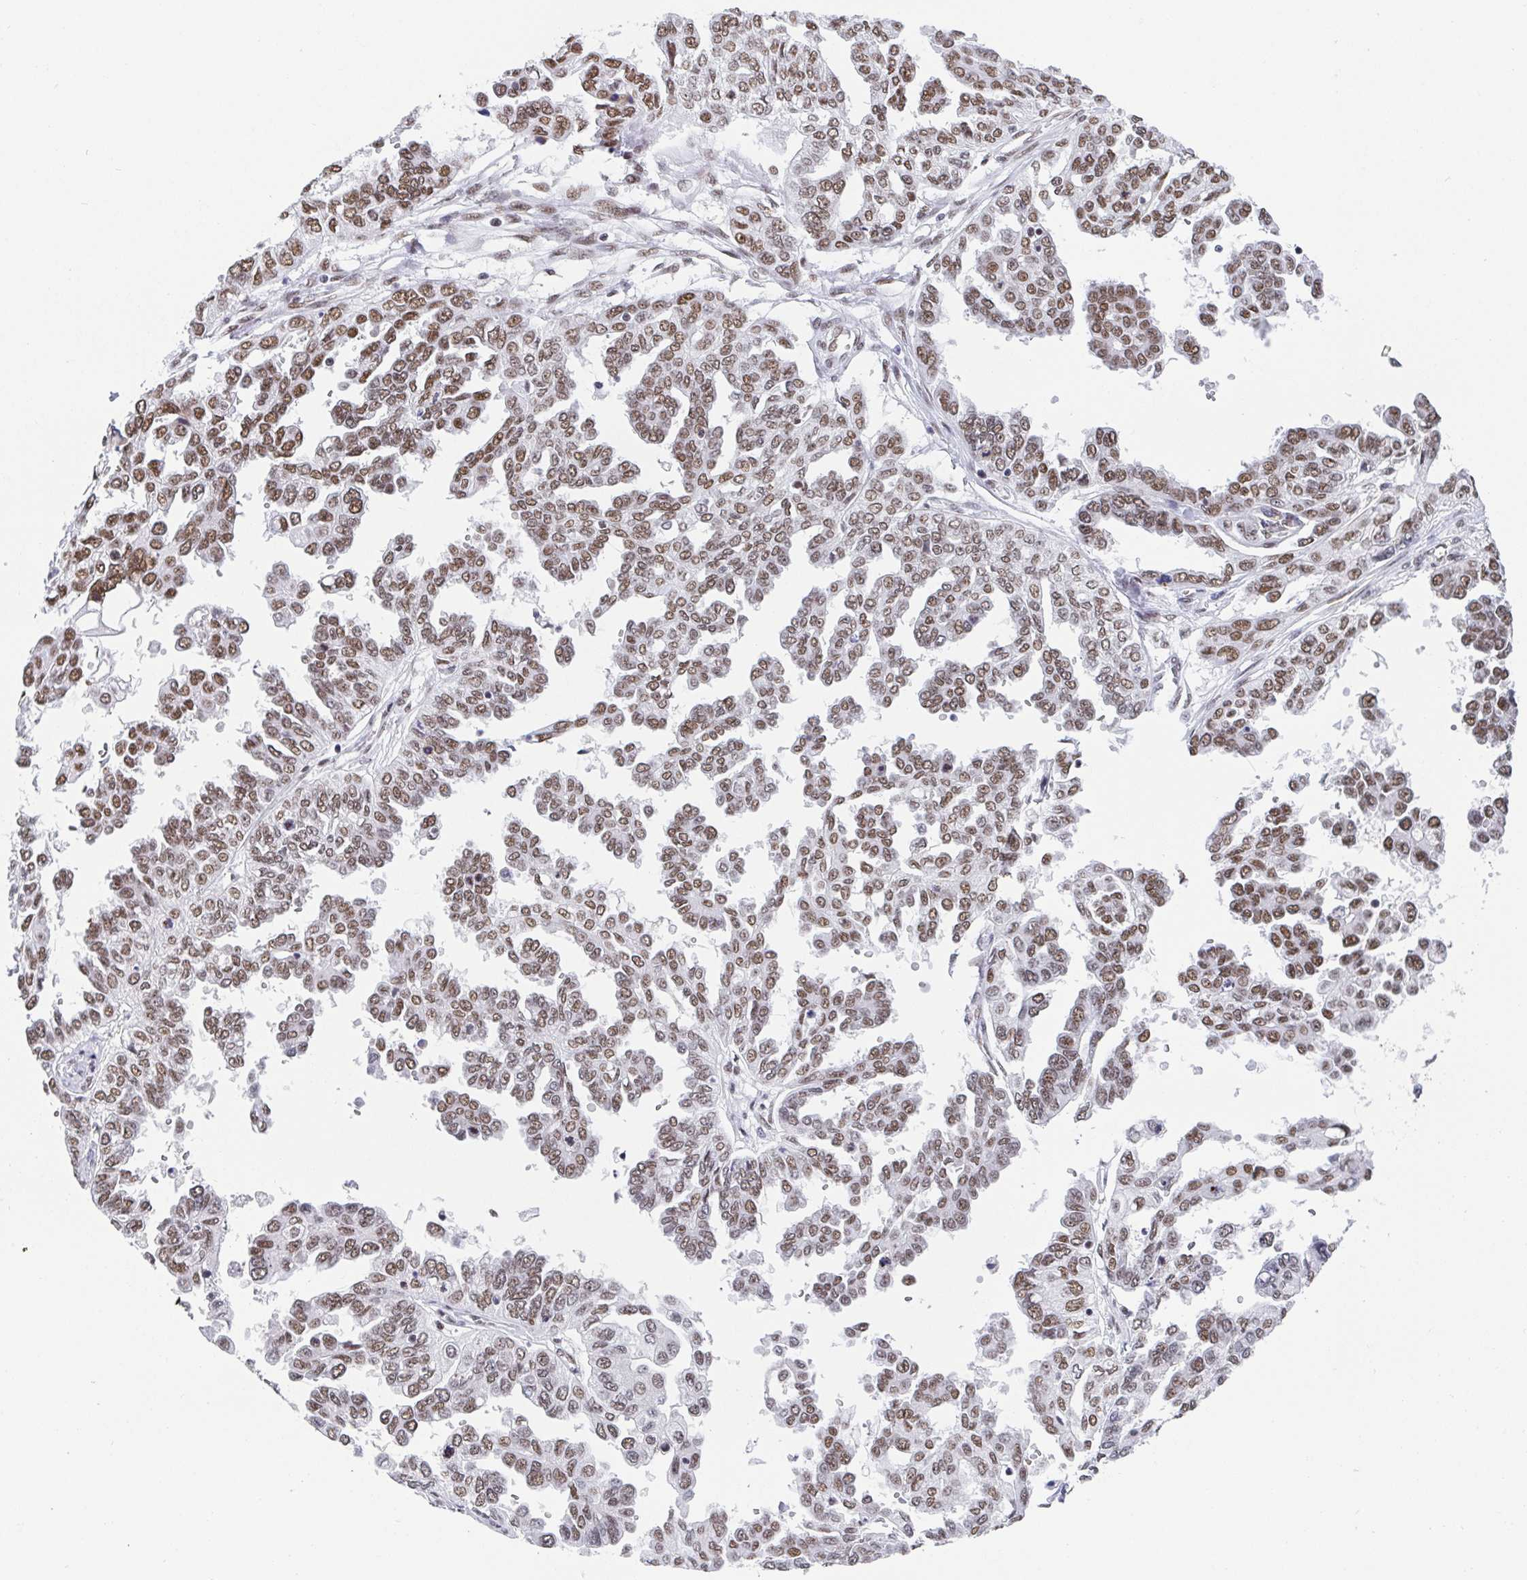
{"staining": {"intensity": "moderate", "quantity": ">75%", "location": "nuclear"}, "tissue": "ovarian cancer", "cell_type": "Tumor cells", "image_type": "cancer", "snomed": [{"axis": "morphology", "description": "Cystadenocarcinoma, serous, NOS"}, {"axis": "topography", "description": "Ovary"}], "caption": "IHC micrograph of ovarian cancer (serous cystadenocarcinoma) stained for a protein (brown), which exhibits medium levels of moderate nuclear expression in about >75% of tumor cells.", "gene": "SLC7A10", "patient": {"sex": "female", "age": 53}}